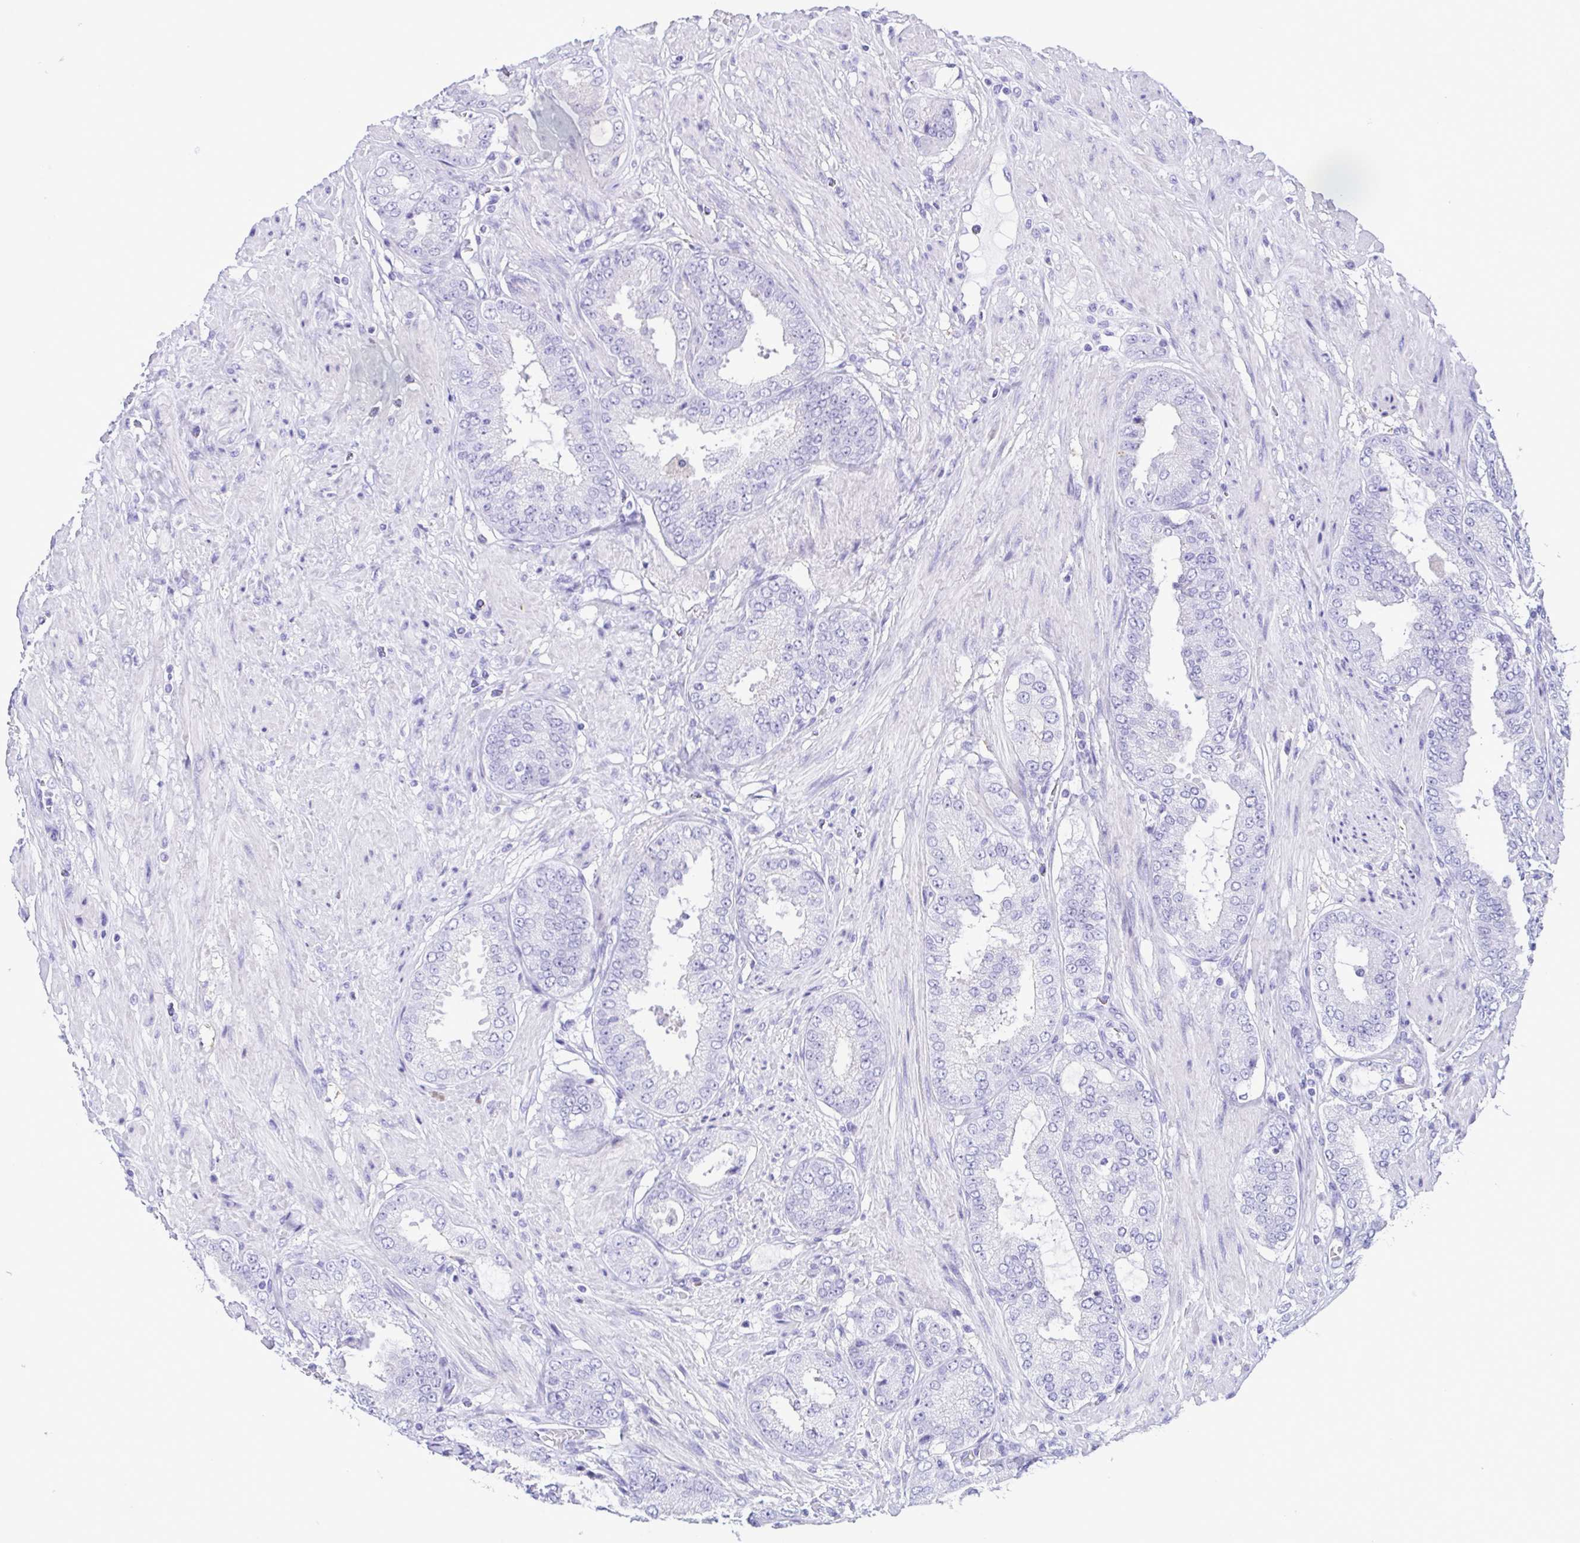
{"staining": {"intensity": "negative", "quantity": "none", "location": "none"}, "tissue": "prostate cancer", "cell_type": "Tumor cells", "image_type": "cancer", "snomed": [{"axis": "morphology", "description": "Adenocarcinoma, High grade"}, {"axis": "topography", "description": "Prostate"}], "caption": "Micrograph shows no protein positivity in tumor cells of high-grade adenocarcinoma (prostate) tissue.", "gene": "TSPY2", "patient": {"sex": "male", "age": 71}}